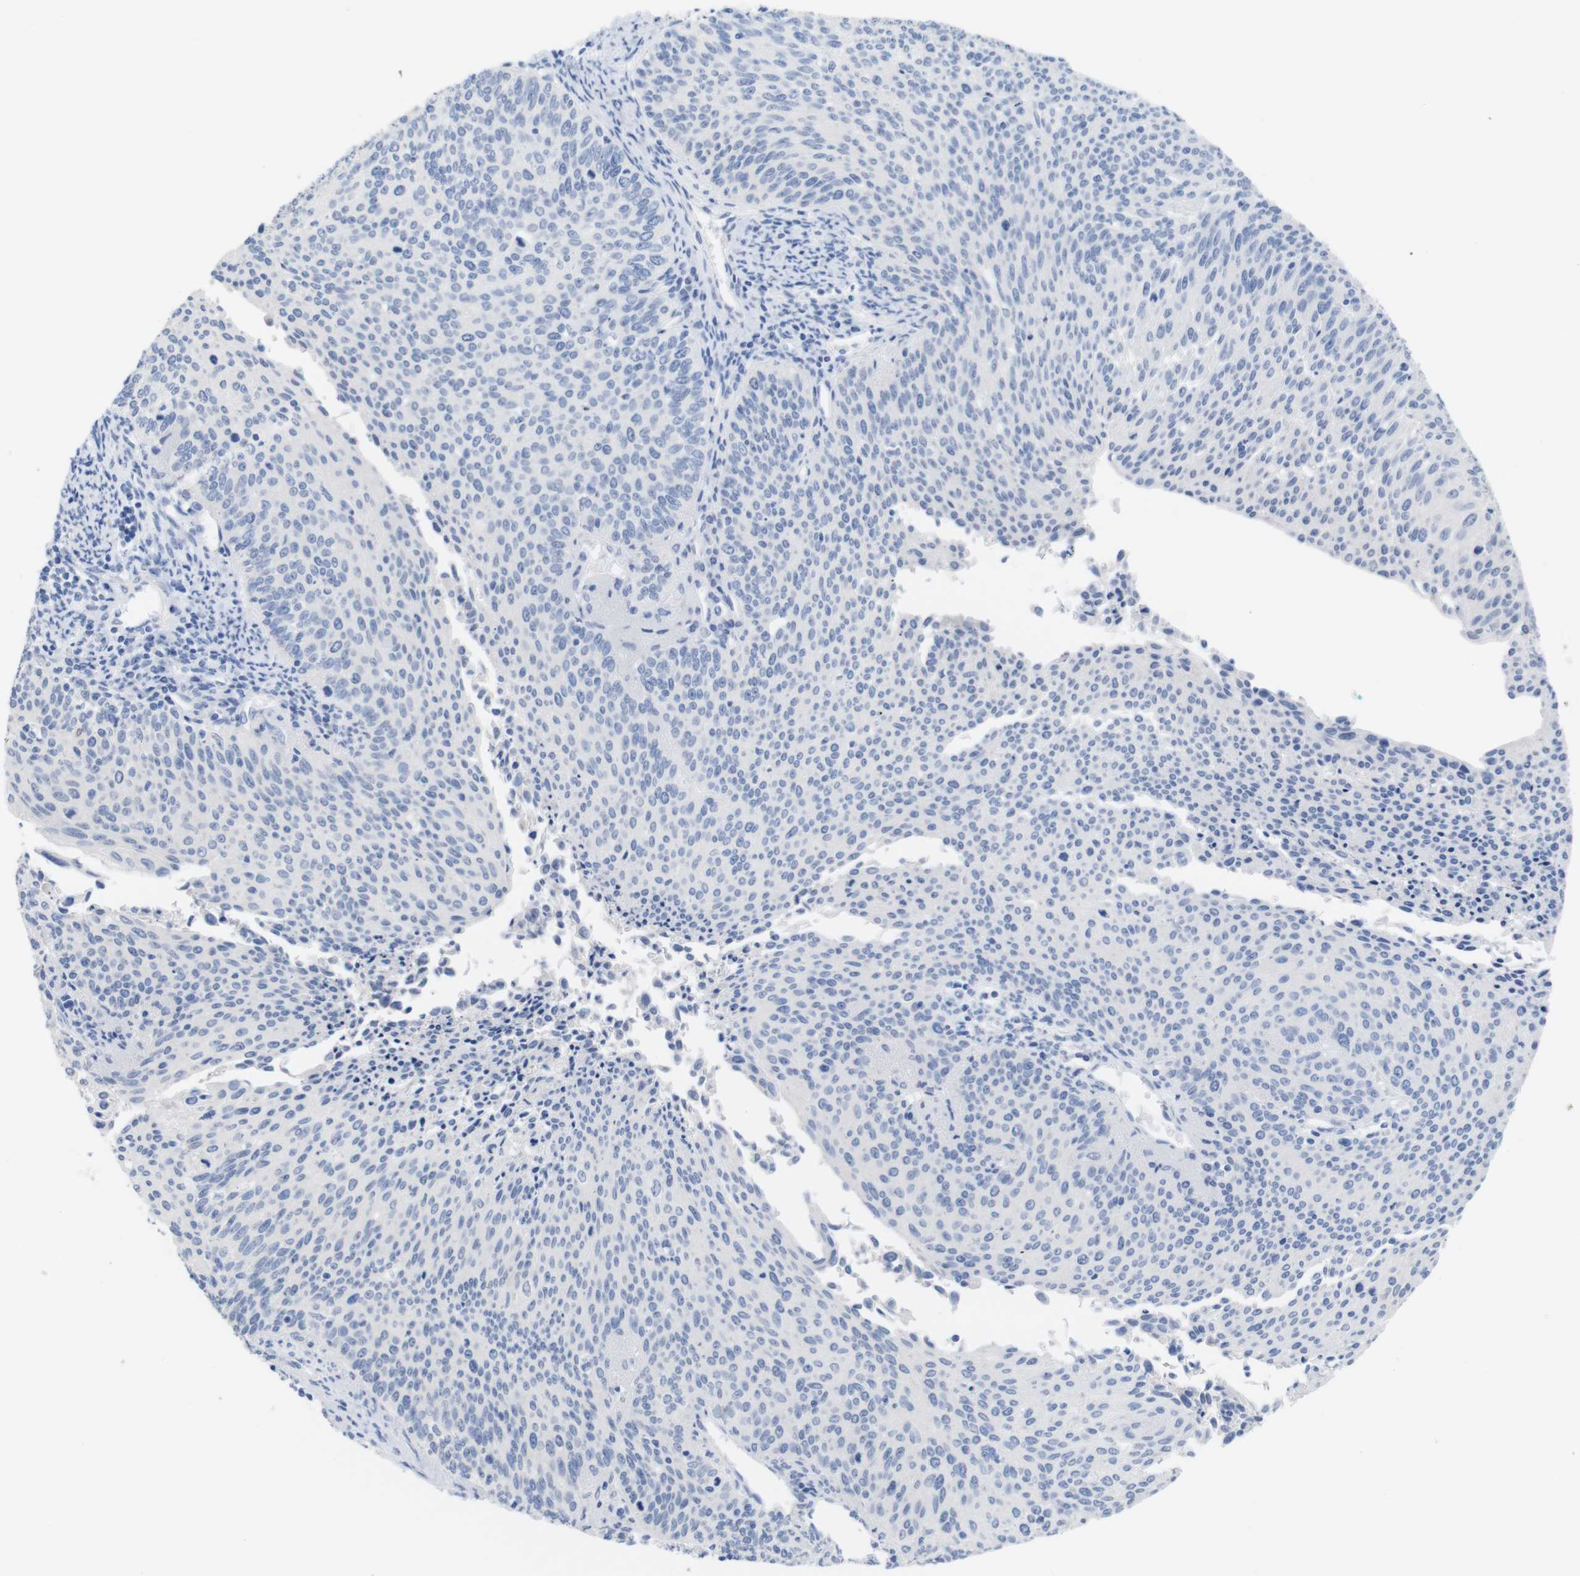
{"staining": {"intensity": "negative", "quantity": "none", "location": "none"}, "tissue": "cervical cancer", "cell_type": "Tumor cells", "image_type": "cancer", "snomed": [{"axis": "morphology", "description": "Squamous cell carcinoma, NOS"}, {"axis": "topography", "description": "Cervix"}], "caption": "An image of cervical squamous cell carcinoma stained for a protein displays no brown staining in tumor cells.", "gene": "PNMA1", "patient": {"sex": "female", "age": 55}}